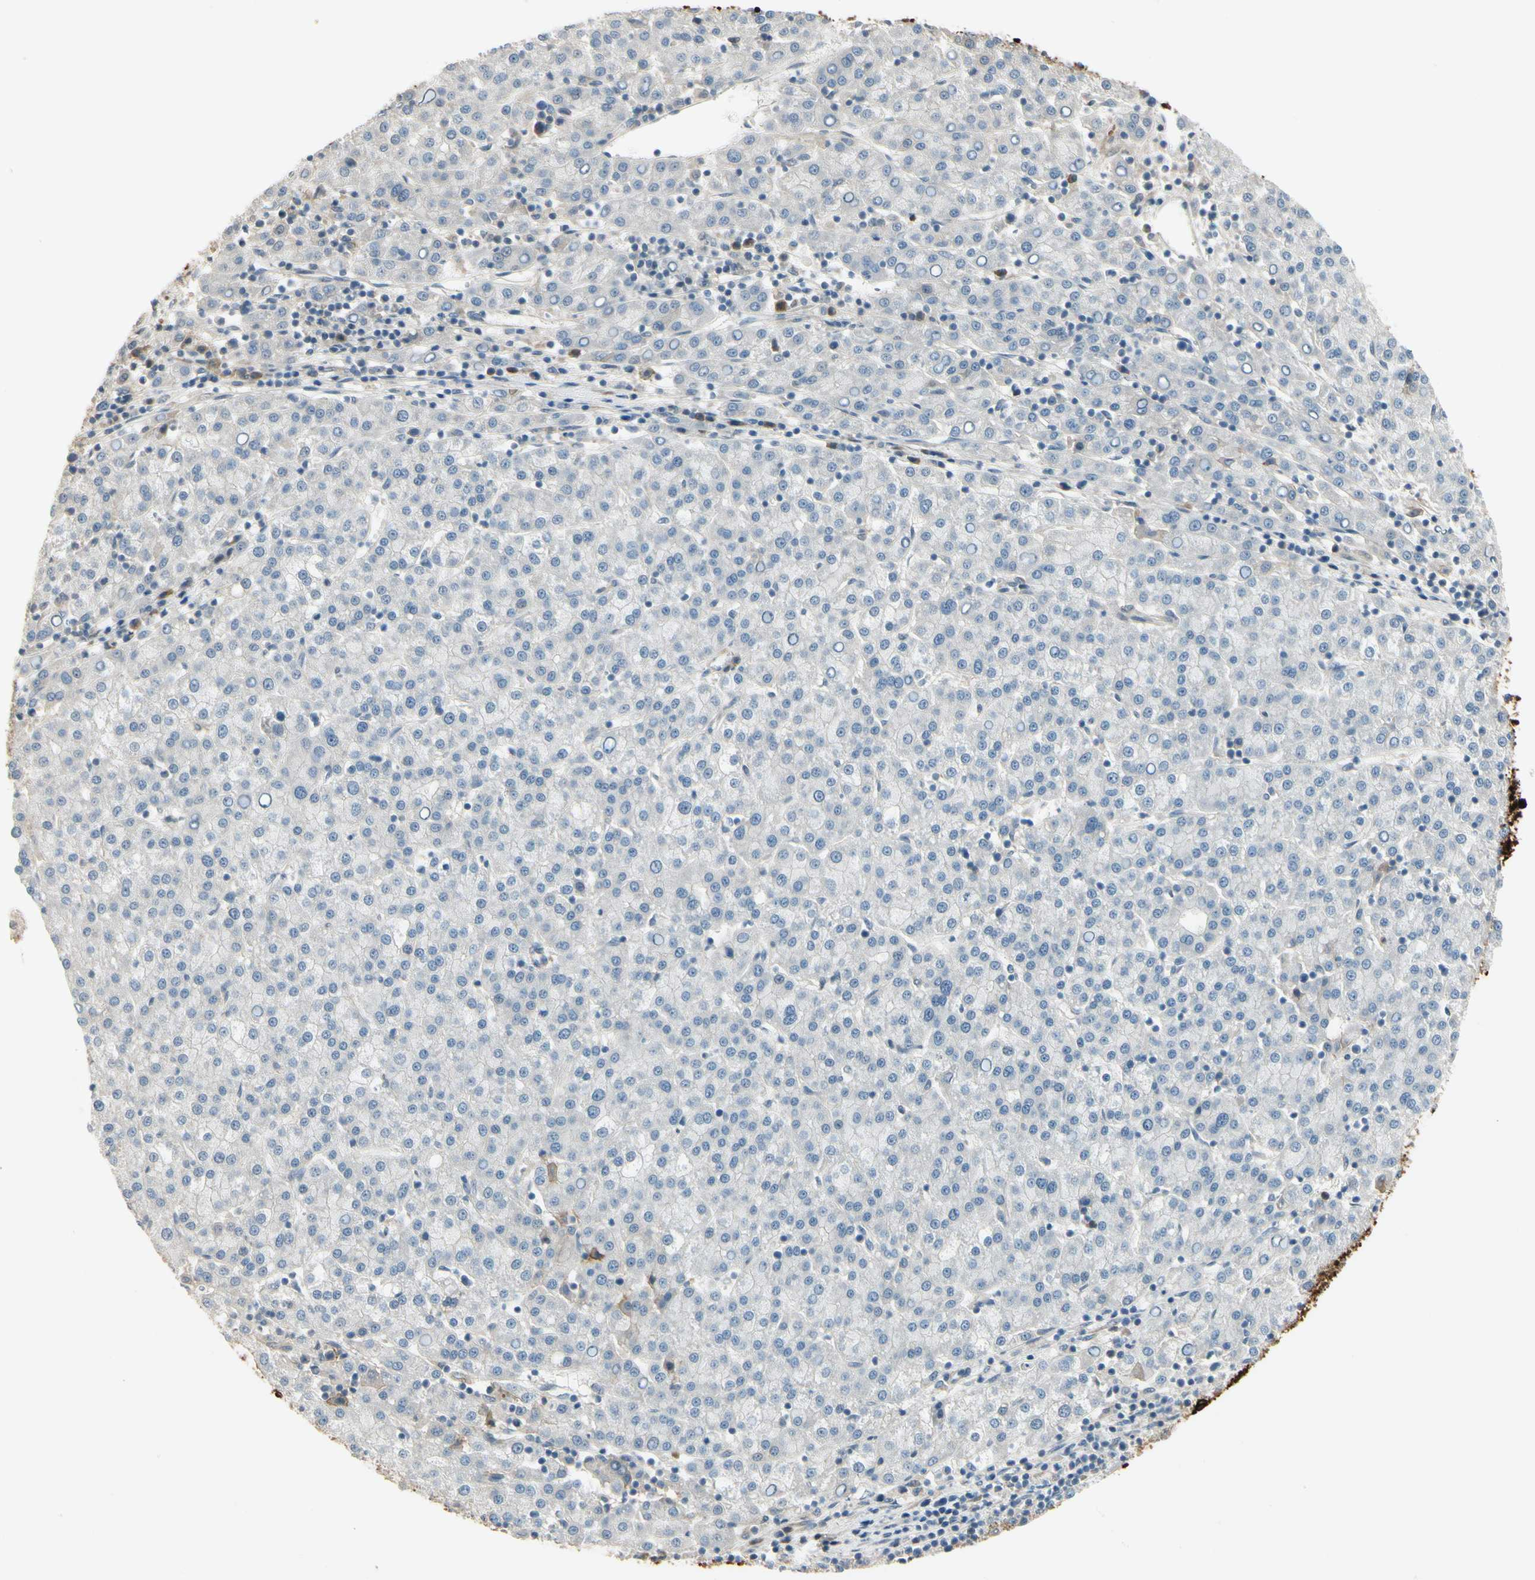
{"staining": {"intensity": "negative", "quantity": "none", "location": "none"}, "tissue": "liver cancer", "cell_type": "Tumor cells", "image_type": "cancer", "snomed": [{"axis": "morphology", "description": "Carcinoma, Hepatocellular, NOS"}, {"axis": "topography", "description": "Liver"}], "caption": "The histopathology image shows no staining of tumor cells in liver cancer.", "gene": "EPHB3", "patient": {"sex": "female", "age": 58}}